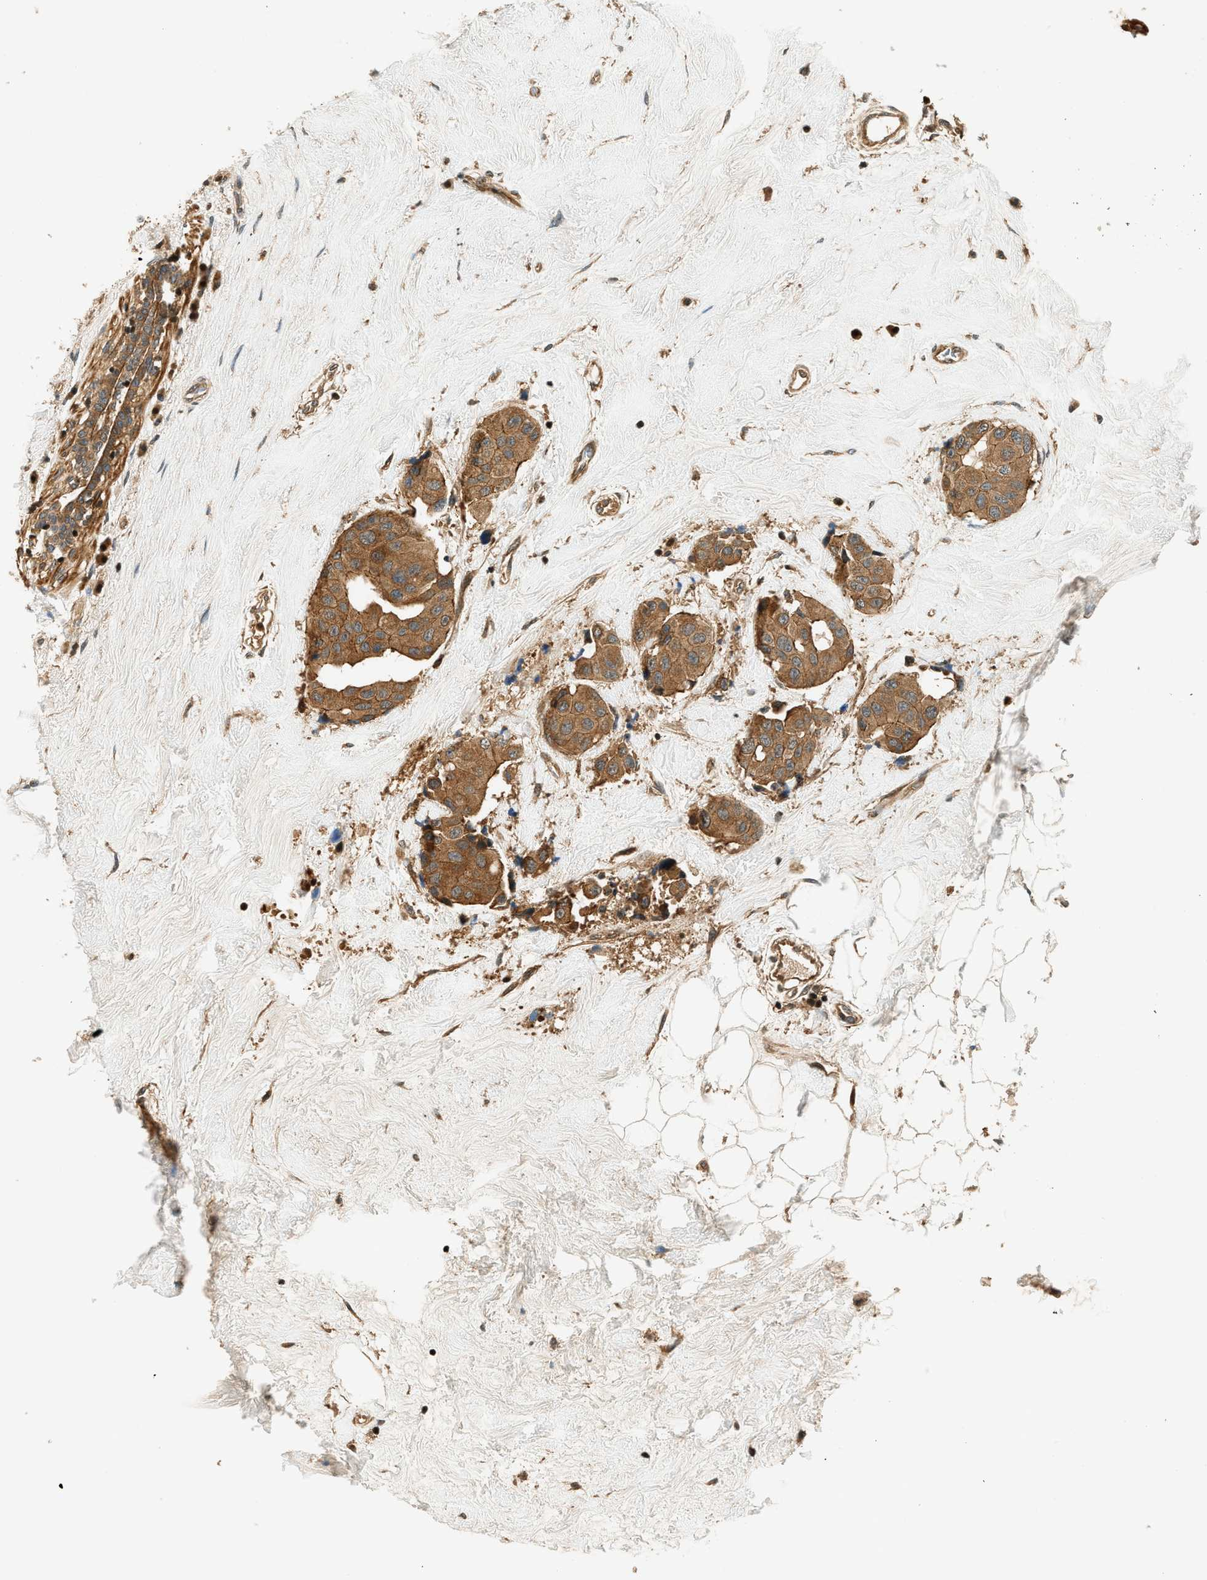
{"staining": {"intensity": "moderate", "quantity": ">75%", "location": "cytoplasmic/membranous"}, "tissue": "breast cancer", "cell_type": "Tumor cells", "image_type": "cancer", "snomed": [{"axis": "morphology", "description": "Normal tissue, NOS"}, {"axis": "morphology", "description": "Duct carcinoma"}, {"axis": "topography", "description": "Breast"}], "caption": "About >75% of tumor cells in human infiltrating ductal carcinoma (breast) exhibit moderate cytoplasmic/membranous protein positivity as visualized by brown immunohistochemical staining.", "gene": "ARHGEF11", "patient": {"sex": "female", "age": 39}}